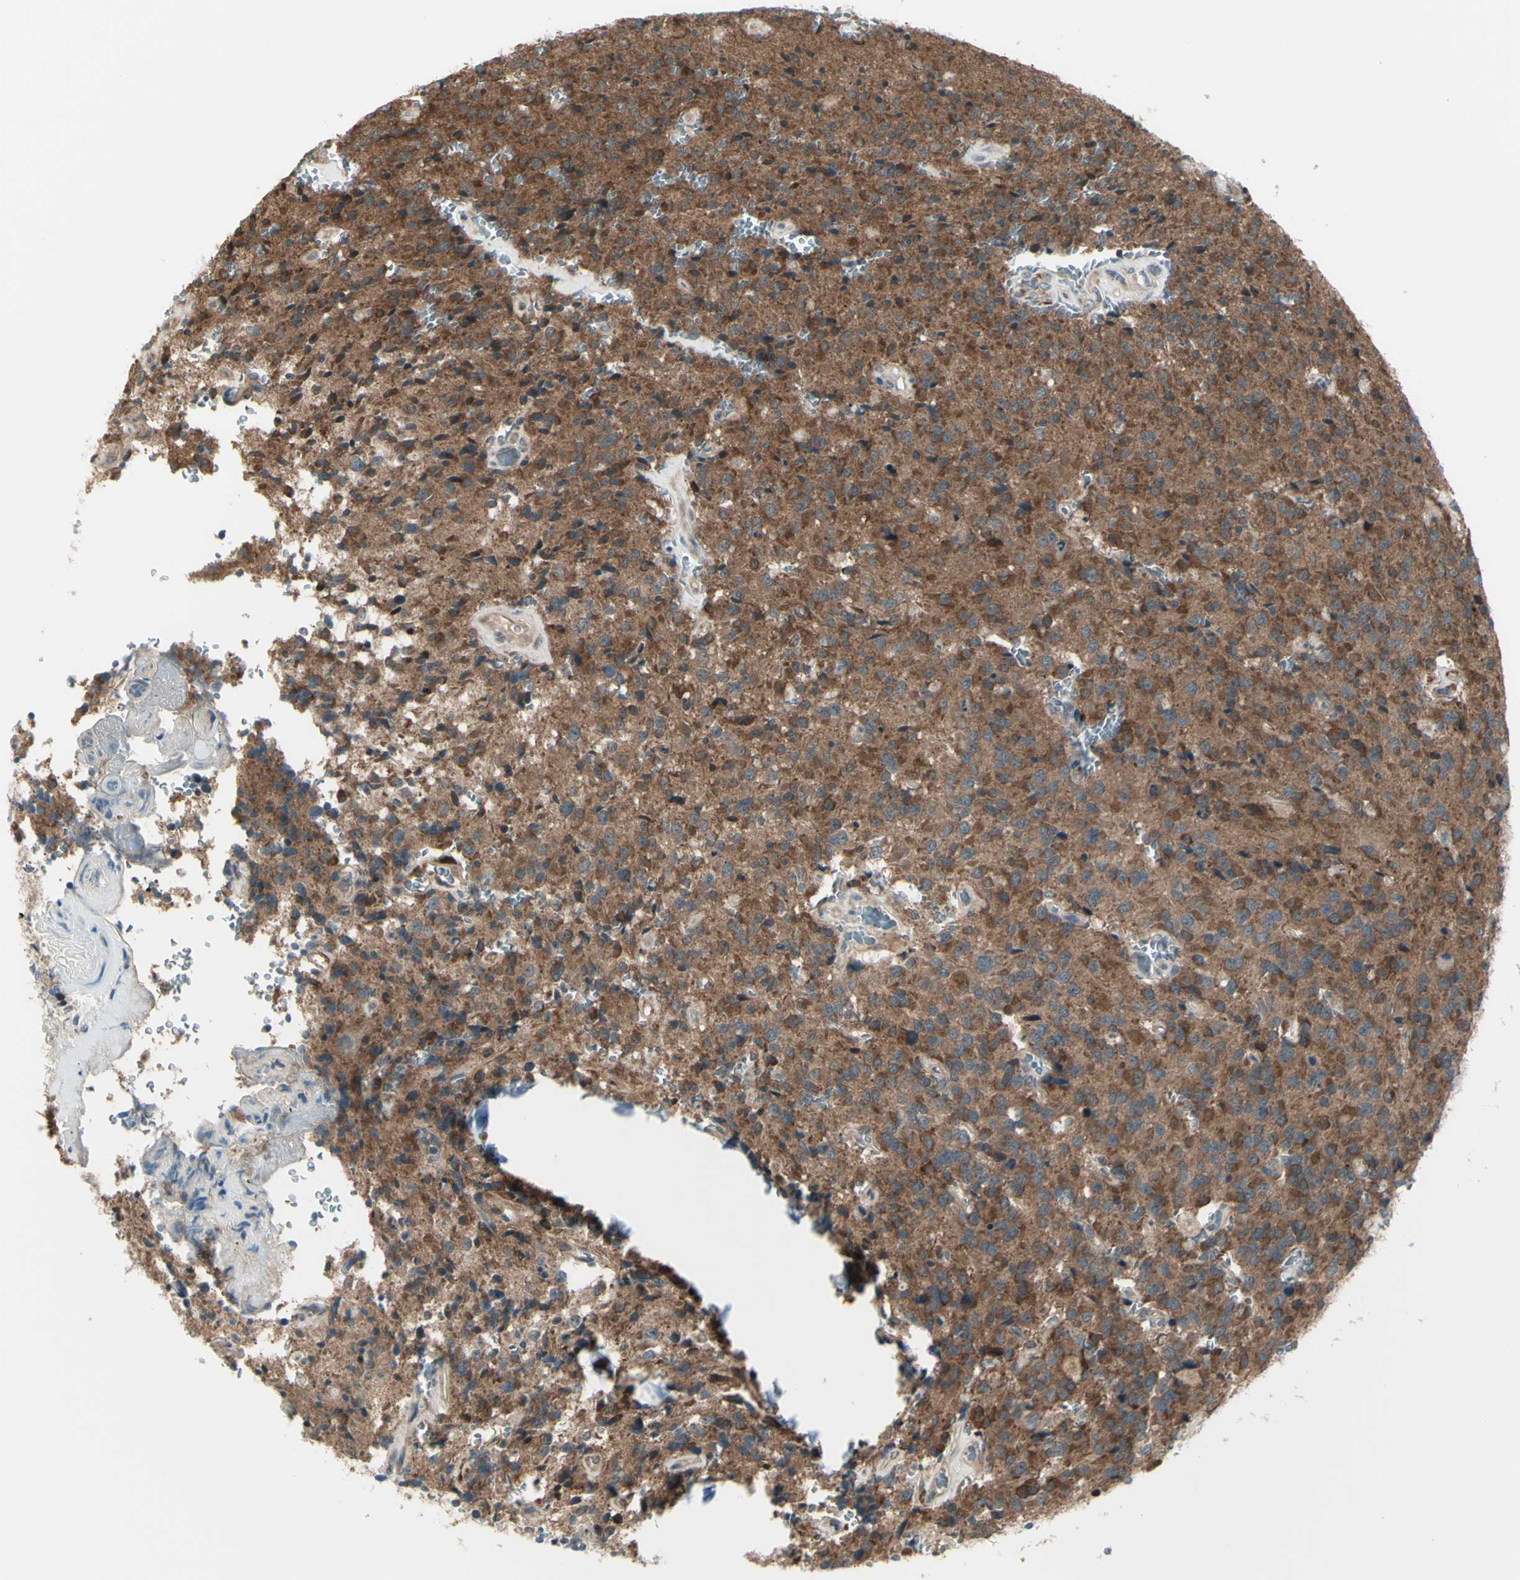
{"staining": {"intensity": "moderate", "quantity": ">75%", "location": "cytoplasmic/membranous"}, "tissue": "glioma", "cell_type": "Tumor cells", "image_type": "cancer", "snomed": [{"axis": "morphology", "description": "Glioma, malignant, Low grade"}, {"axis": "topography", "description": "Brain"}], "caption": "Approximately >75% of tumor cells in human glioma show moderate cytoplasmic/membranous protein positivity as visualized by brown immunohistochemical staining.", "gene": "NAXD", "patient": {"sex": "male", "age": 58}}